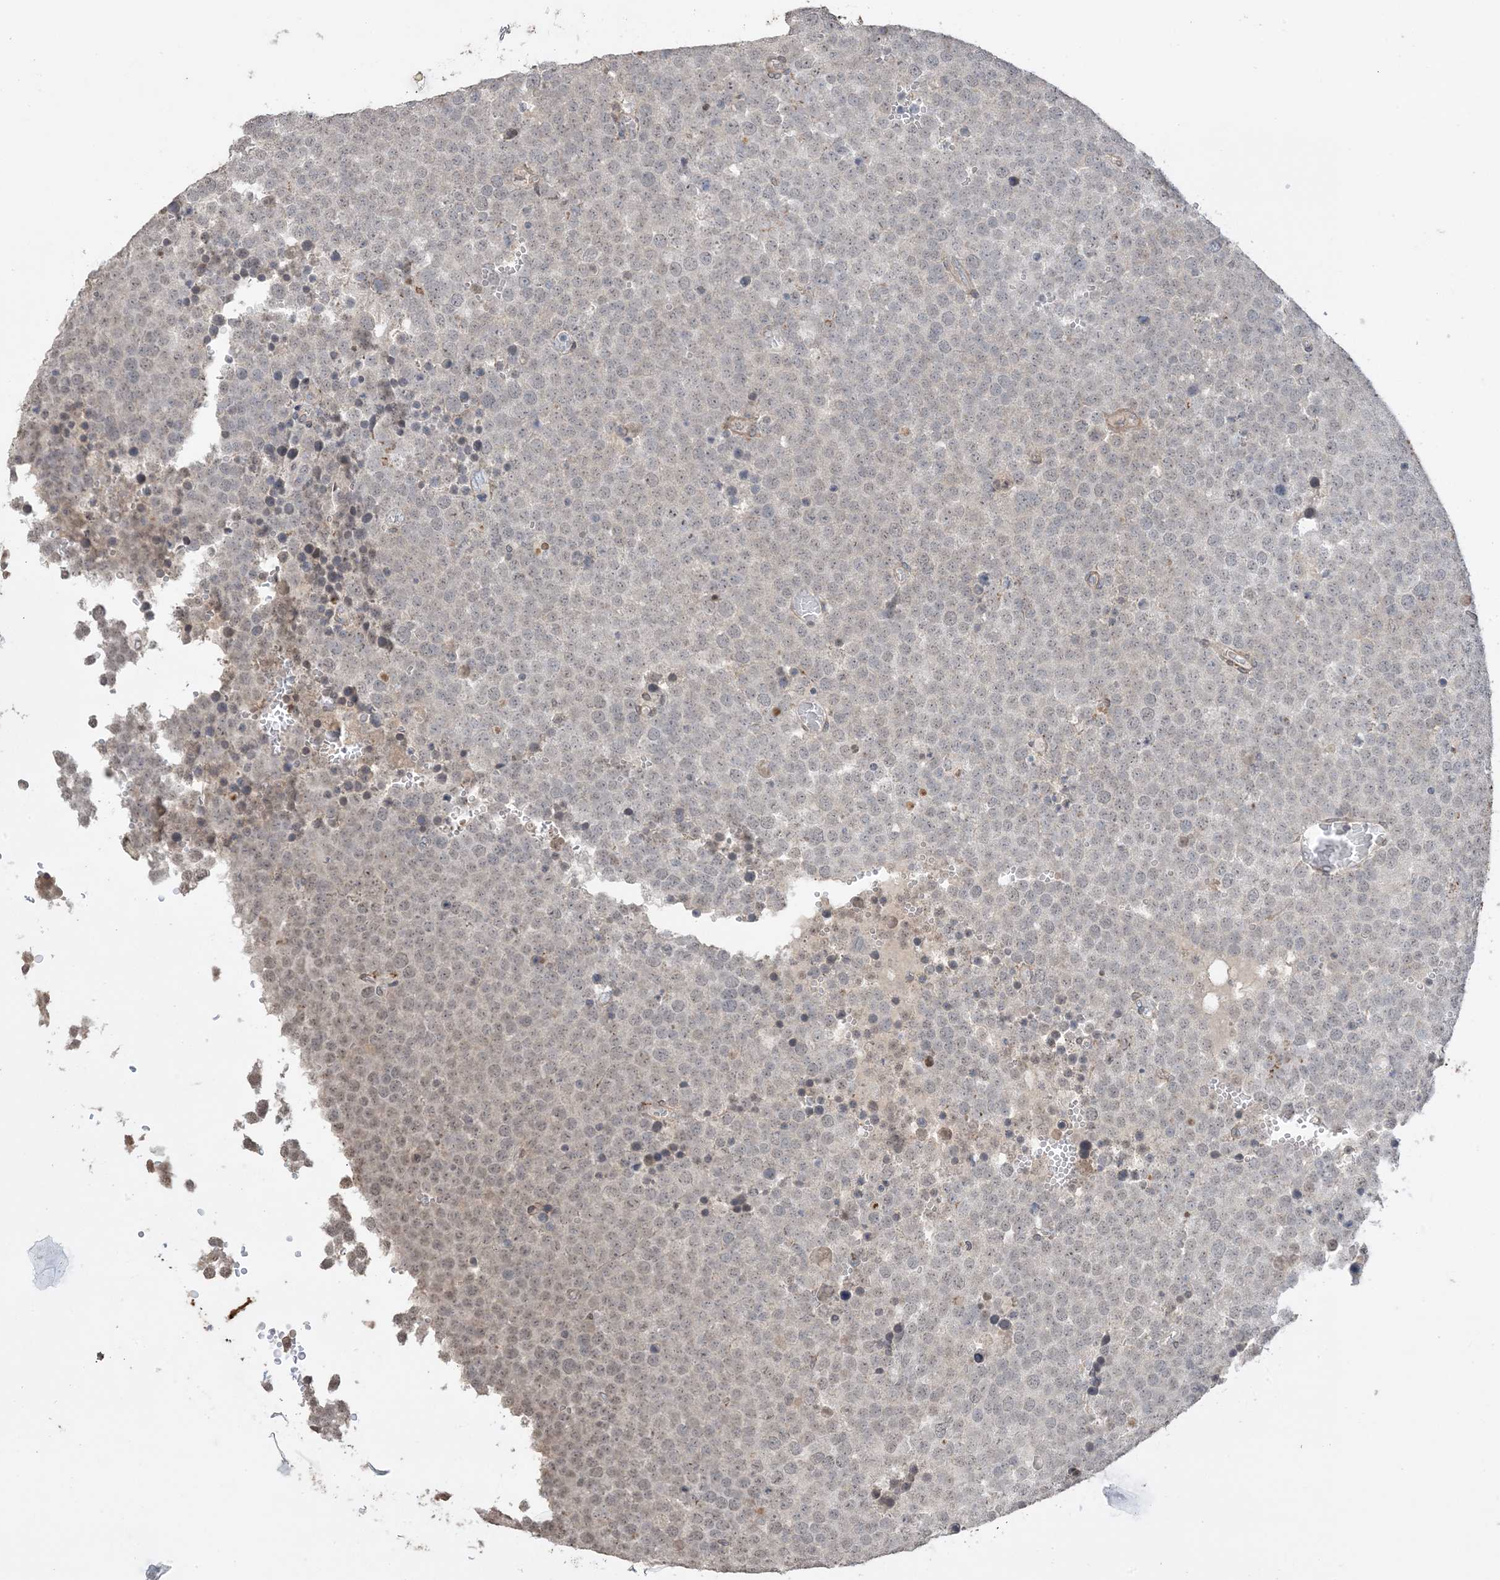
{"staining": {"intensity": "weak", "quantity": "25%-75%", "location": "nuclear"}, "tissue": "testis cancer", "cell_type": "Tumor cells", "image_type": "cancer", "snomed": [{"axis": "morphology", "description": "Seminoma, NOS"}, {"axis": "topography", "description": "Testis"}], "caption": "High-power microscopy captured an IHC image of testis cancer, revealing weak nuclear staining in approximately 25%-75% of tumor cells.", "gene": "XRN1", "patient": {"sex": "male", "age": 71}}